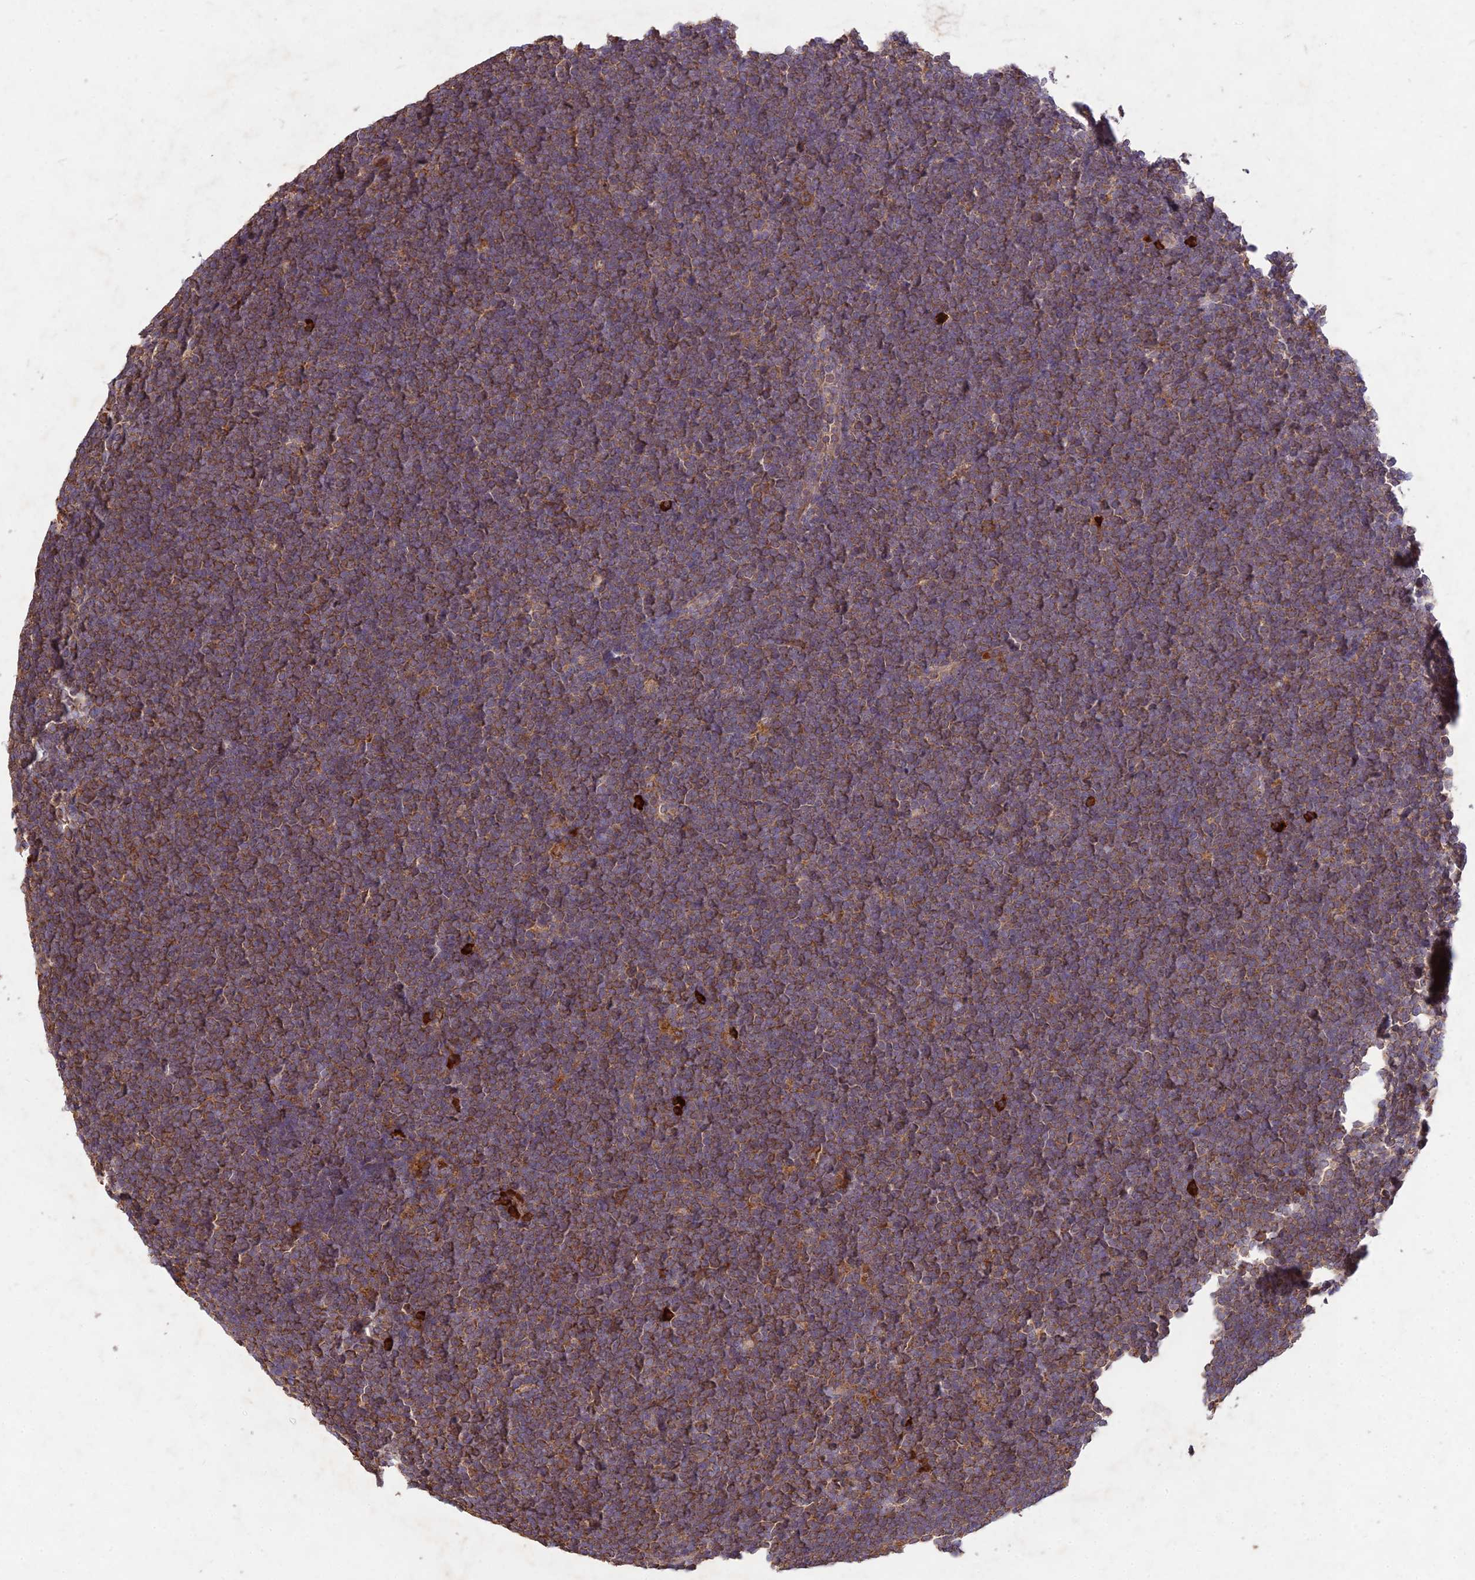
{"staining": {"intensity": "moderate", "quantity": ">75%", "location": "cytoplasmic/membranous"}, "tissue": "lymphoma", "cell_type": "Tumor cells", "image_type": "cancer", "snomed": [{"axis": "morphology", "description": "Malignant lymphoma, non-Hodgkin's type, High grade"}, {"axis": "topography", "description": "Lymph node"}], "caption": "Tumor cells reveal medium levels of moderate cytoplasmic/membranous expression in about >75% of cells in human malignant lymphoma, non-Hodgkin's type (high-grade). (IHC, brightfield microscopy, high magnification).", "gene": "NXNL2", "patient": {"sex": "male", "age": 13}}